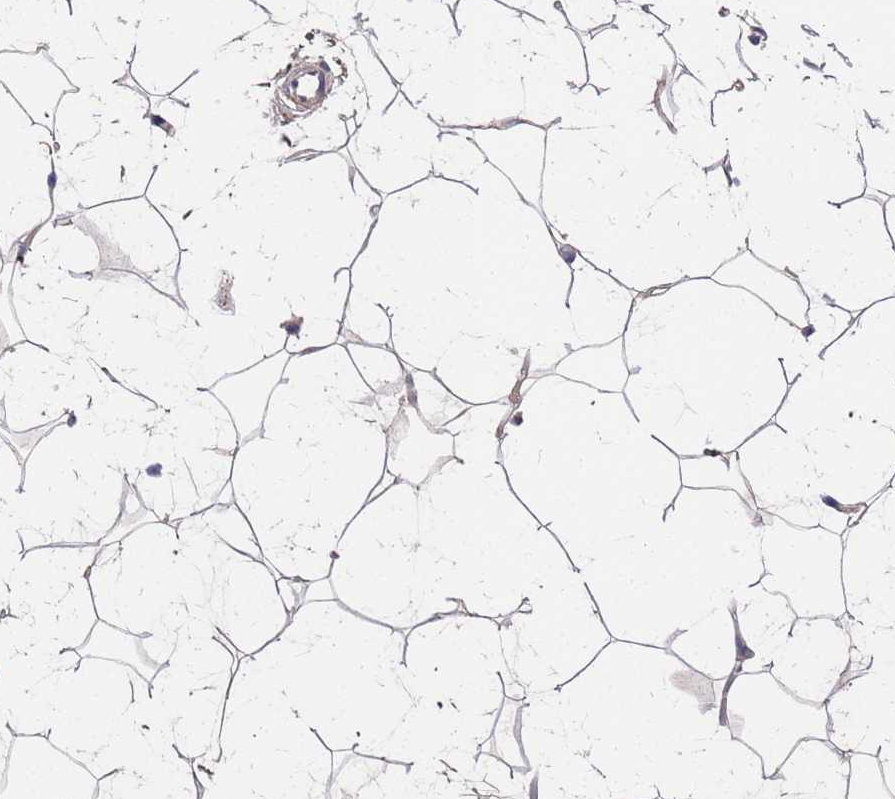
{"staining": {"intensity": "negative", "quantity": "none", "location": "none"}, "tissue": "adipose tissue", "cell_type": "Adipocytes", "image_type": "normal", "snomed": [{"axis": "morphology", "description": "Normal tissue, NOS"}, {"axis": "topography", "description": "Breast"}], "caption": "High magnification brightfield microscopy of normal adipose tissue stained with DAB (3,3'-diaminobenzidine) (brown) and counterstained with hematoxylin (blue): adipocytes show no significant expression.", "gene": "ZNF717", "patient": {"sex": "female", "age": 26}}